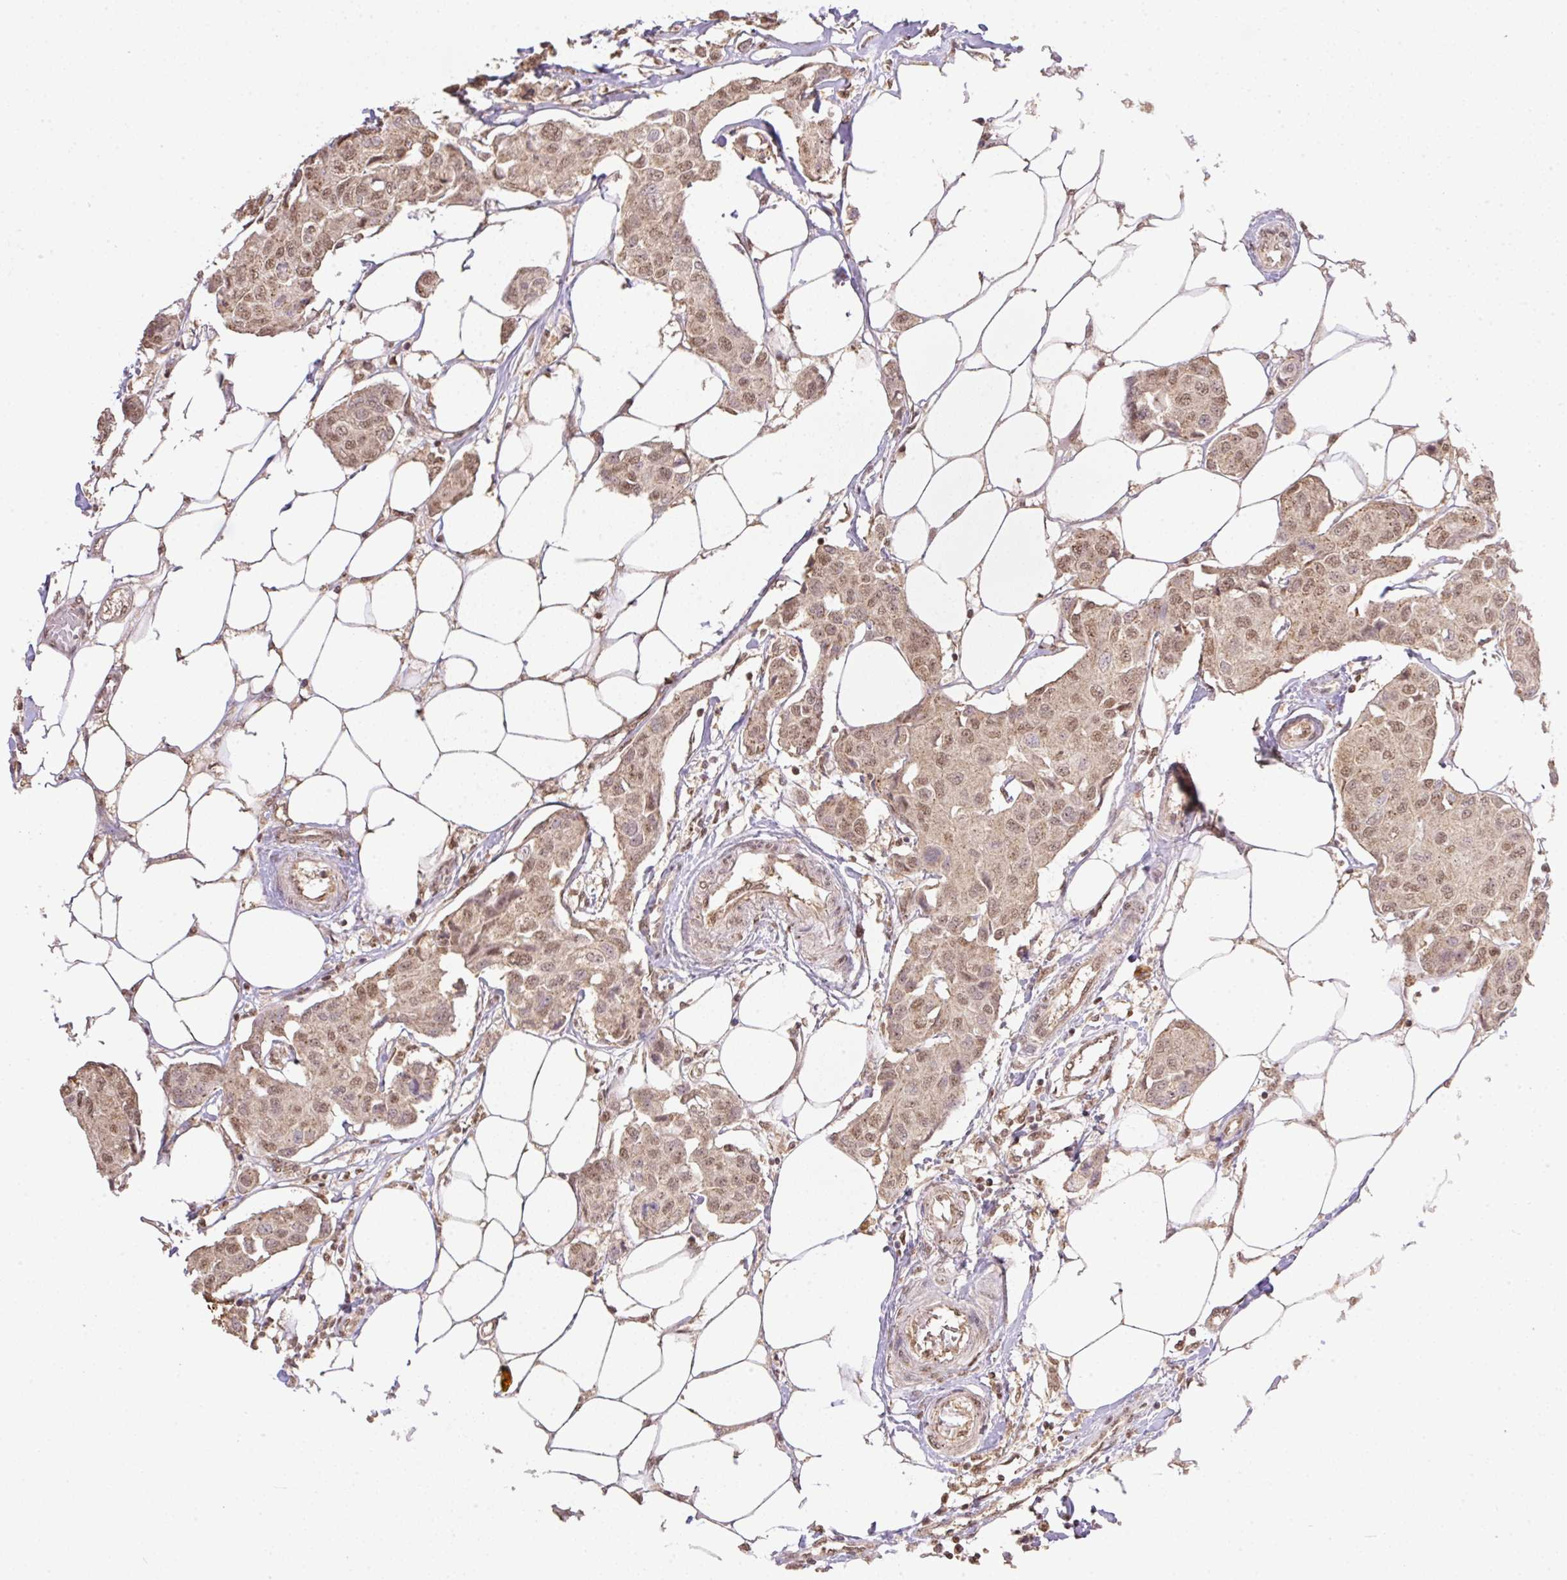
{"staining": {"intensity": "moderate", "quantity": ">75%", "location": "cytoplasmic/membranous,nuclear"}, "tissue": "breast cancer", "cell_type": "Tumor cells", "image_type": "cancer", "snomed": [{"axis": "morphology", "description": "Duct carcinoma"}, {"axis": "topography", "description": "Breast"}, {"axis": "topography", "description": "Lymph node"}], "caption": "Breast infiltrating ductal carcinoma stained with a protein marker demonstrates moderate staining in tumor cells.", "gene": "VPS25", "patient": {"sex": "female", "age": 80}}